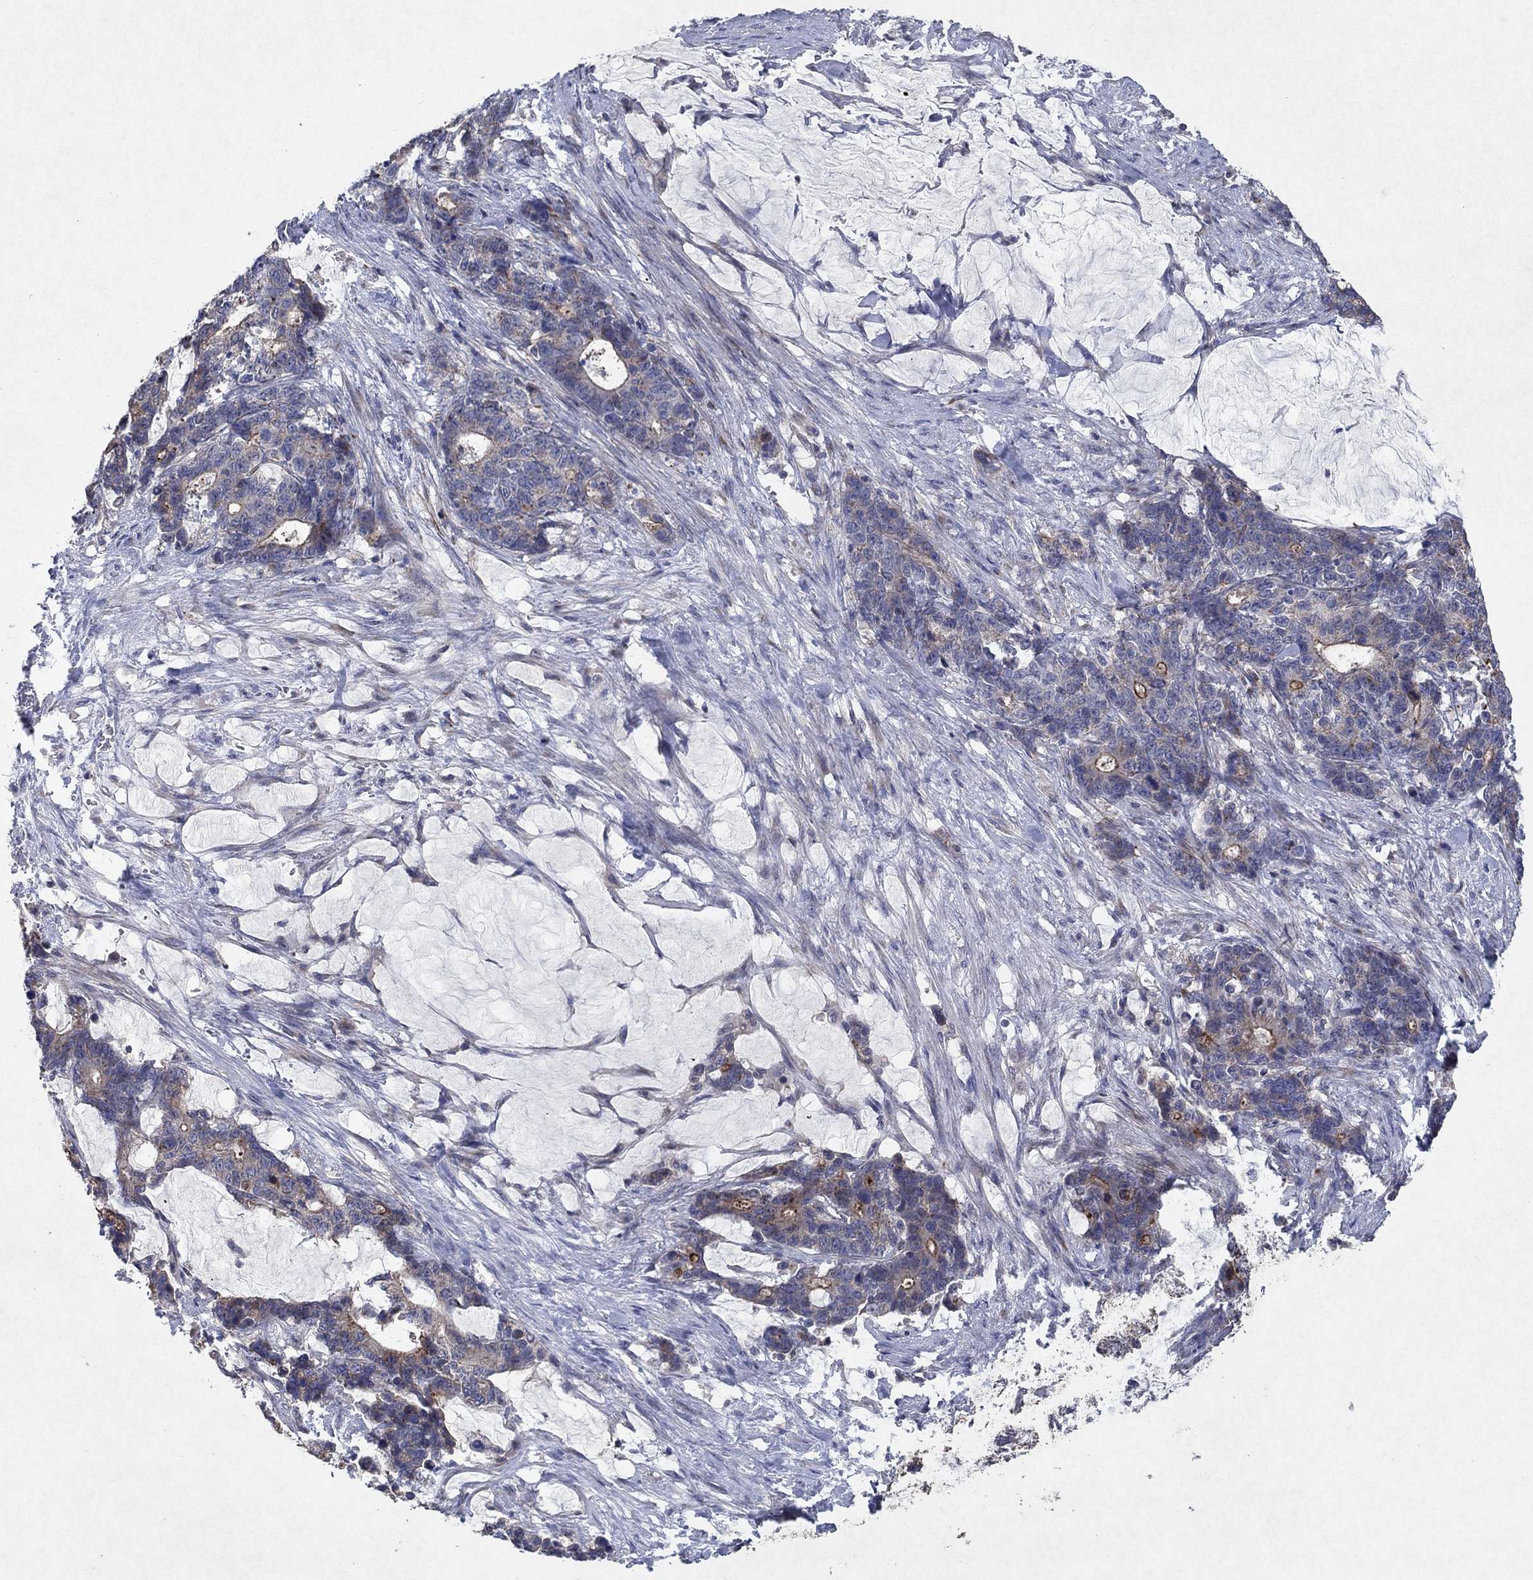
{"staining": {"intensity": "strong", "quantity": "<25%", "location": "cytoplasmic/membranous"}, "tissue": "stomach cancer", "cell_type": "Tumor cells", "image_type": "cancer", "snomed": [{"axis": "morphology", "description": "Normal tissue, NOS"}, {"axis": "morphology", "description": "Adenocarcinoma, NOS"}, {"axis": "topography", "description": "Stomach"}], "caption": "Stomach adenocarcinoma stained with a protein marker displays strong staining in tumor cells.", "gene": "FRG1", "patient": {"sex": "female", "age": 64}}